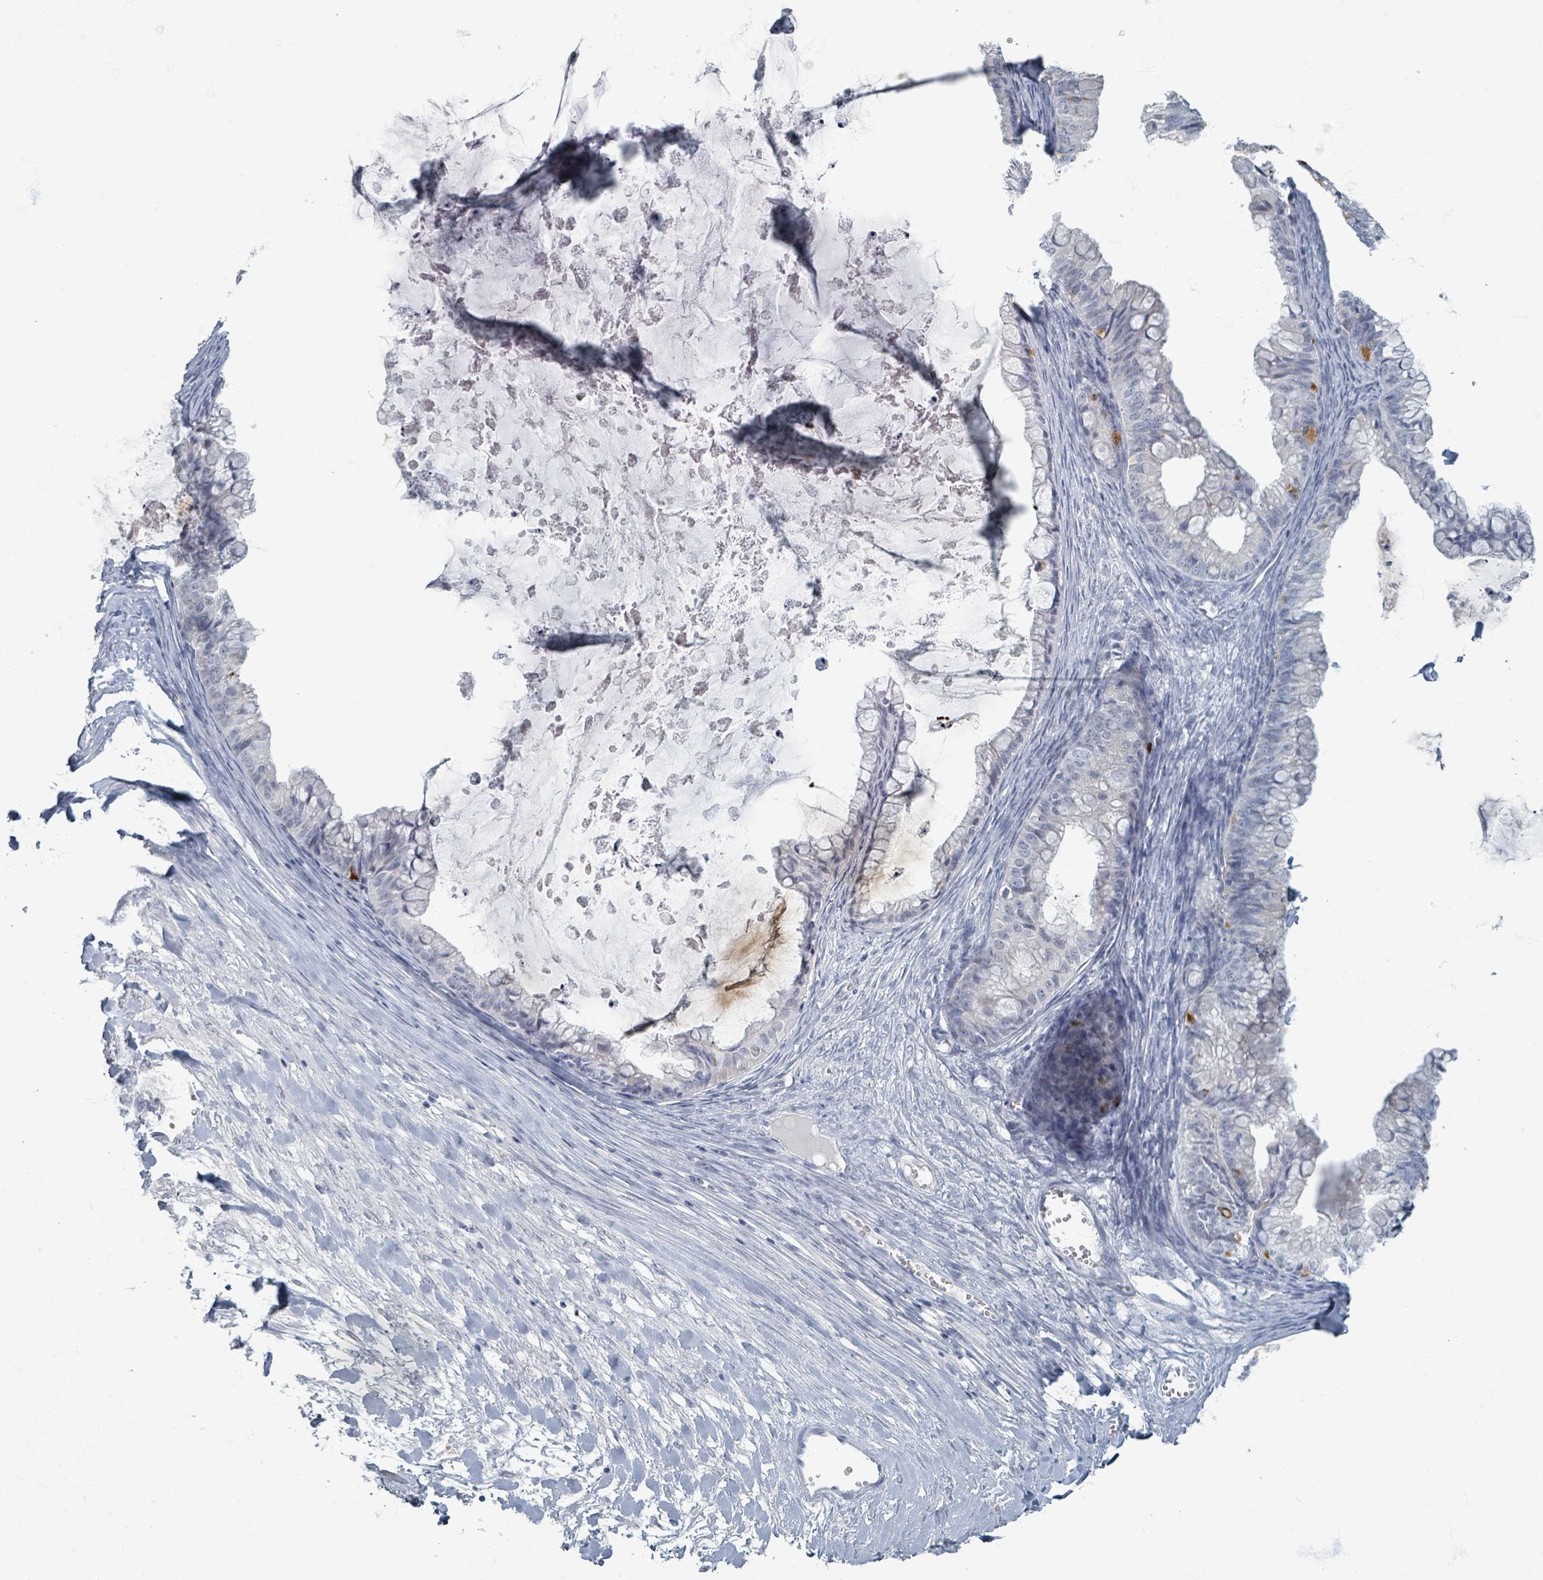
{"staining": {"intensity": "negative", "quantity": "none", "location": "none"}, "tissue": "ovarian cancer", "cell_type": "Tumor cells", "image_type": "cancer", "snomed": [{"axis": "morphology", "description": "Cystadenocarcinoma, mucinous, NOS"}, {"axis": "topography", "description": "Ovary"}], "caption": "A high-resolution micrograph shows IHC staining of ovarian cancer (mucinous cystadenocarcinoma), which shows no significant expression in tumor cells.", "gene": "WNT11", "patient": {"sex": "female", "age": 35}}